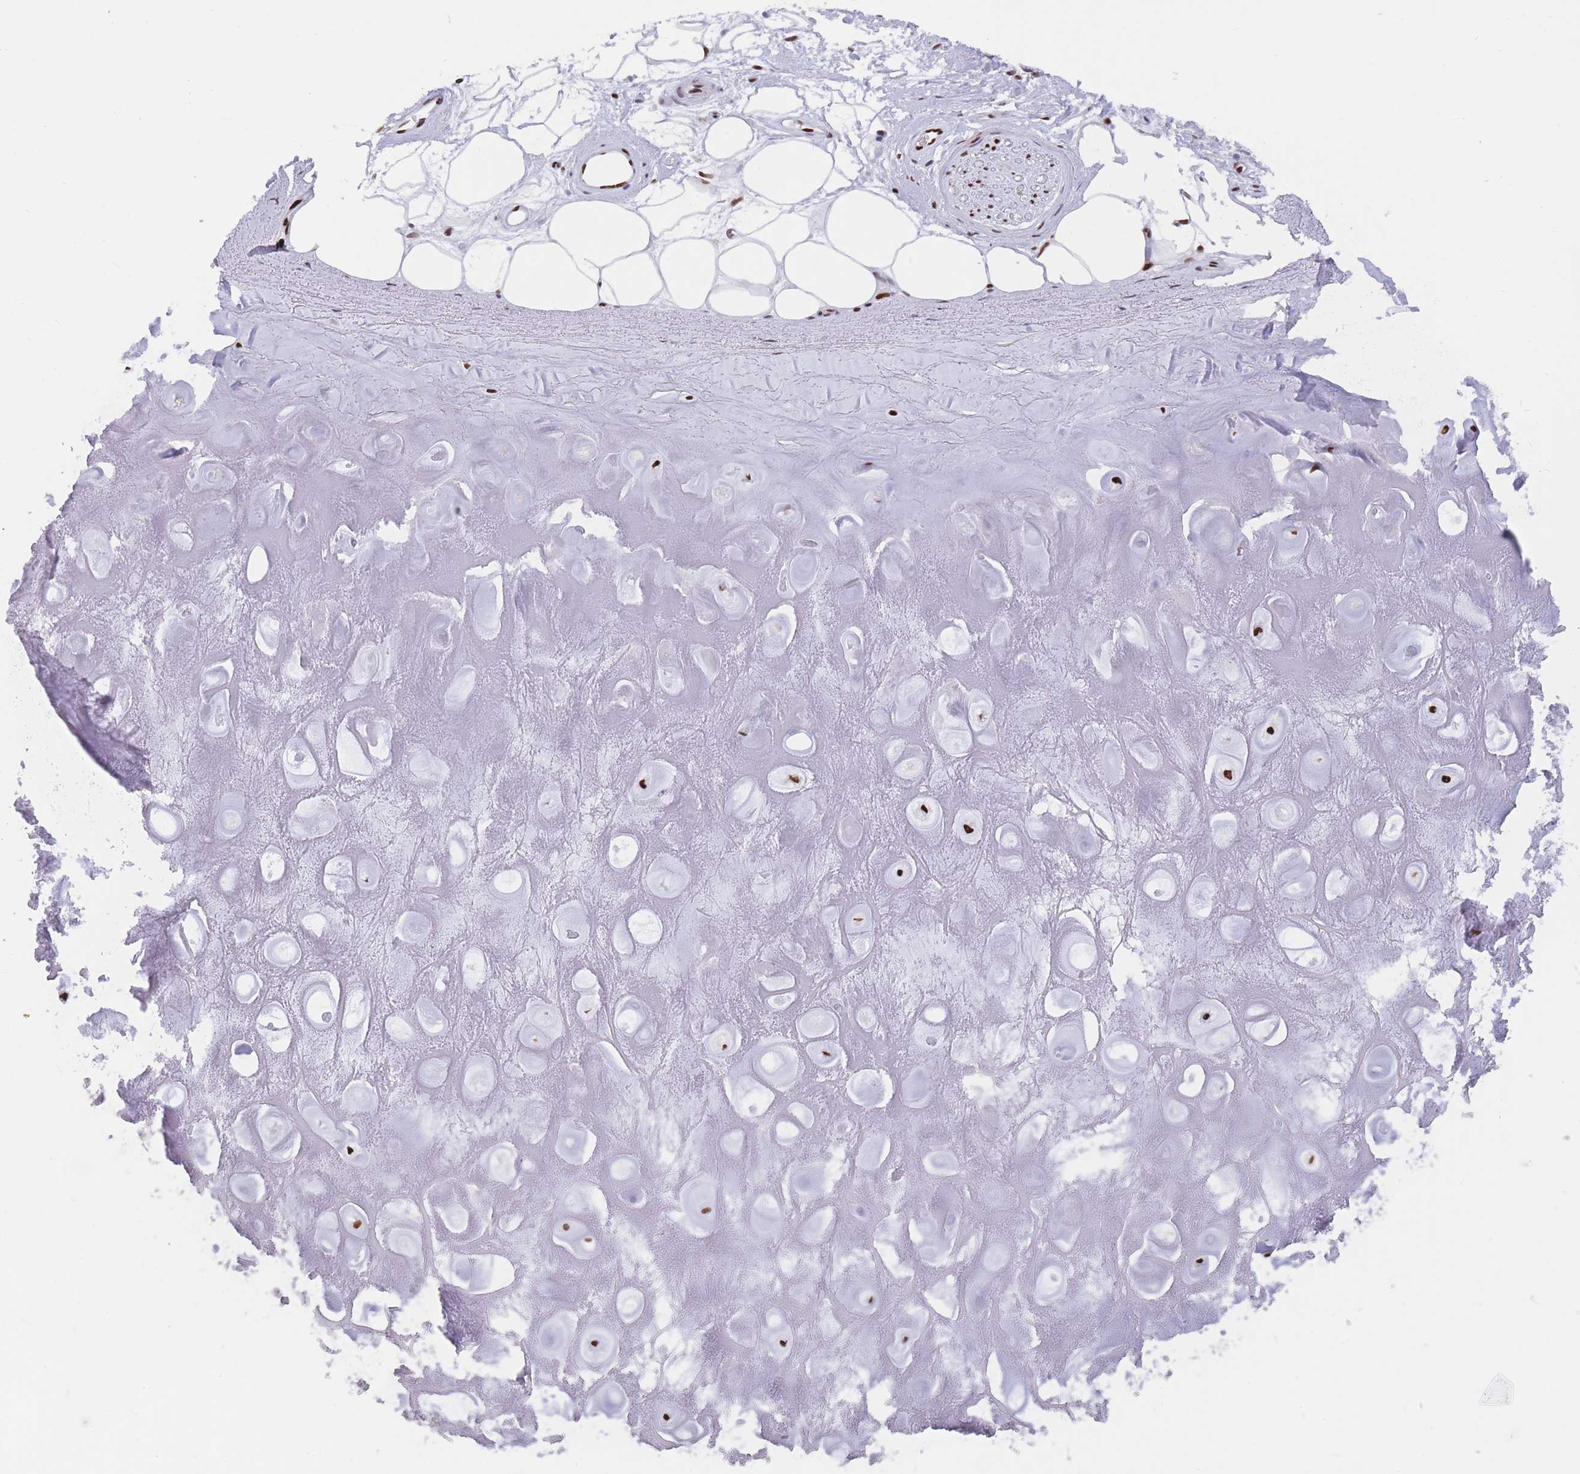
{"staining": {"intensity": "negative", "quantity": "none", "location": "none"}, "tissue": "adipose tissue", "cell_type": "Adipocytes", "image_type": "normal", "snomed": [{"axis": "morphology", "description": "Normal tissue, NOS"}, {"axis": "topography", "description": "Cartilage tissue"}], "caption": "The histopathology image demonstrates no significant expression in adipocytes of adipose tissue. (Stains: DAB (3,3'-diaminobenzidine) IHC with hematoxylin counter stain, Microscopy: brightfield microscopy at high magnification).", "gene": "NASP", "patient": {"sex": "male", "age": 81}}